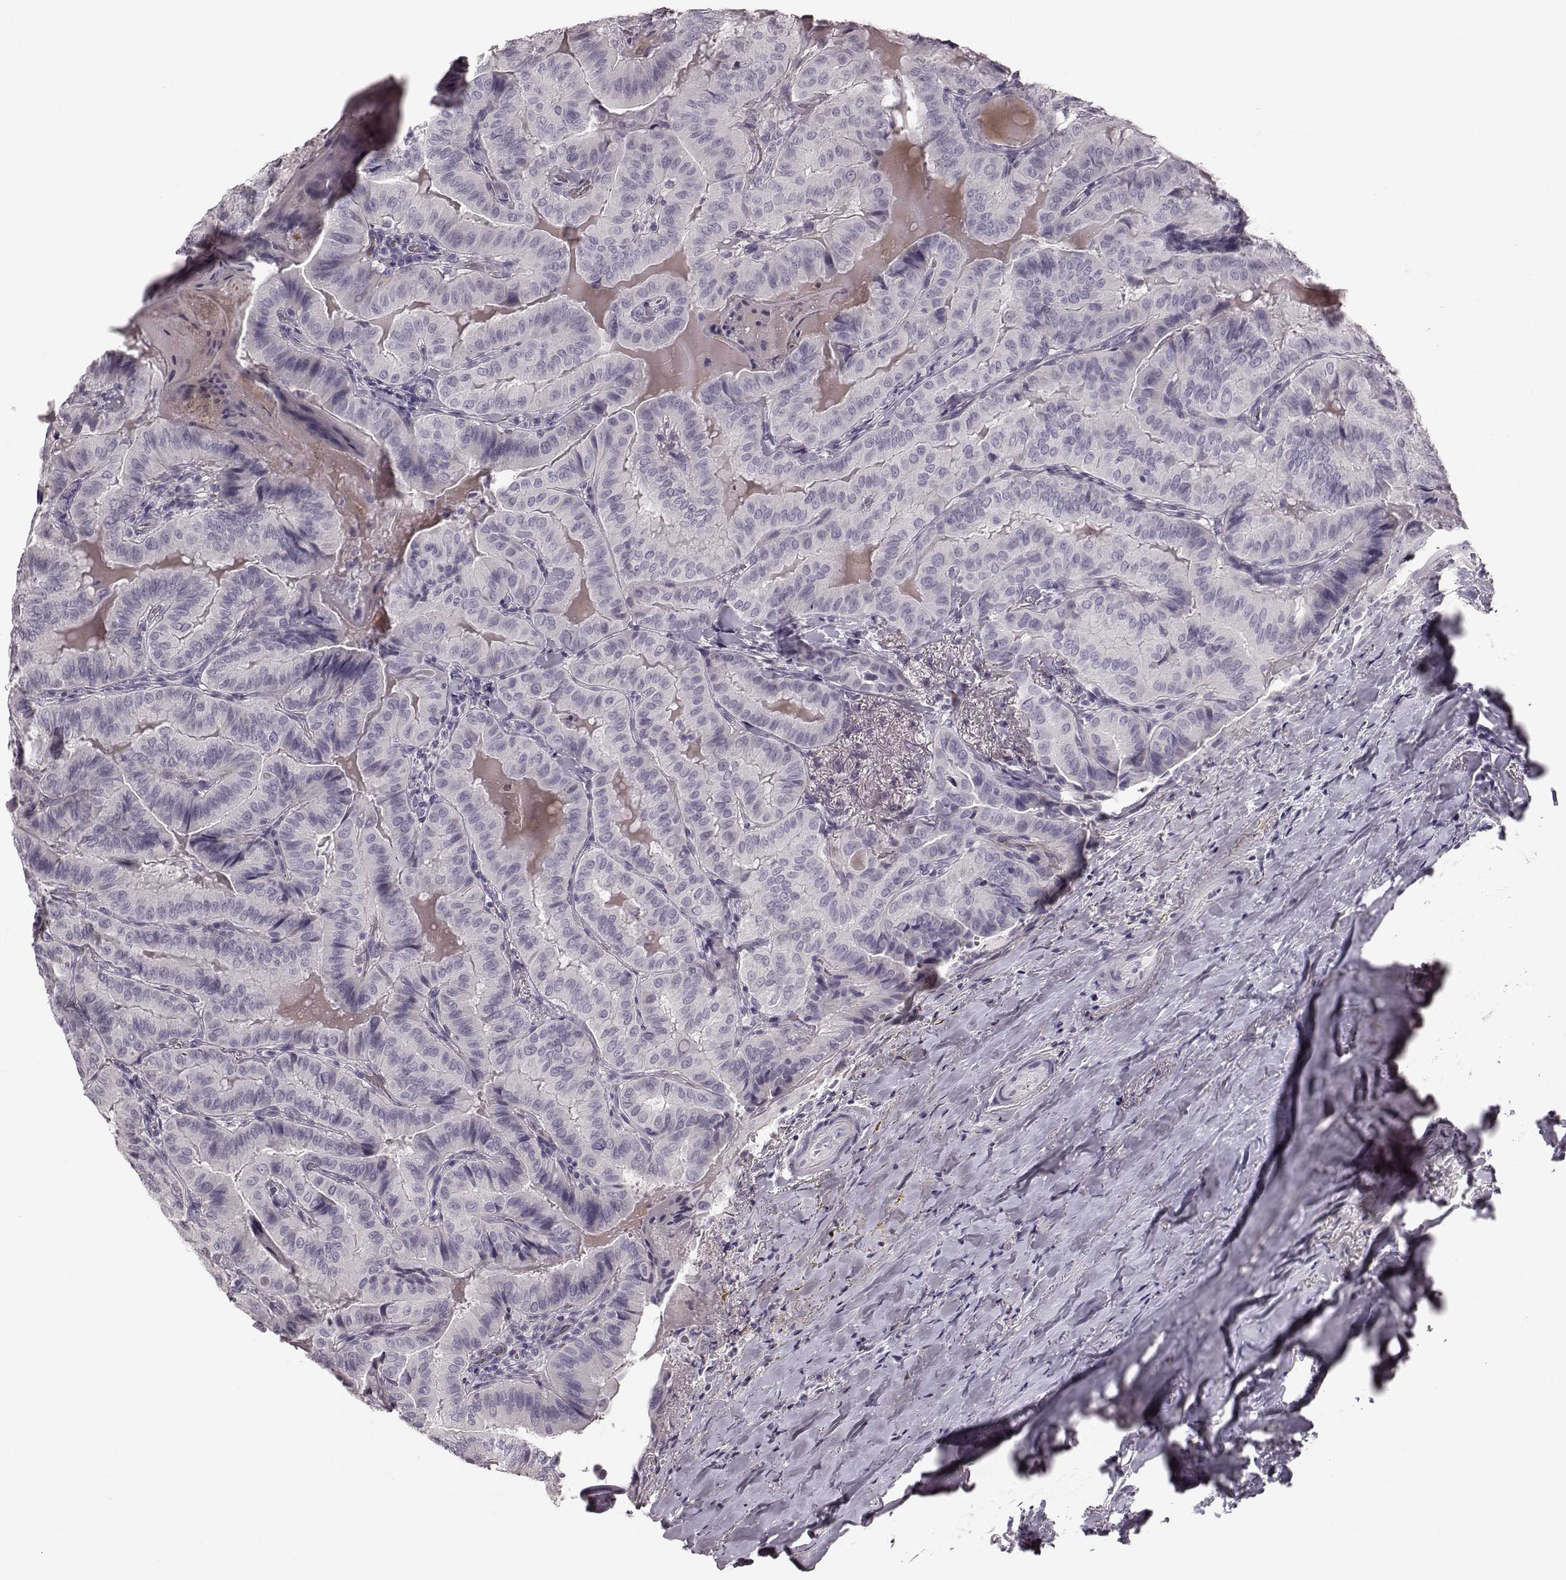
{"staining": {"intensity": "negative", "quantity": "none", "location": "none"}, "tissue": "thyroid cancer", "cell_type": "Tumor cells", "image_type": "cancer", "snomed": [{"axis": "morphology", "description": "Papillary adenocarcinoma, NOS"}, {"axis": "topography", "description": "Thyroid gland"}], "caption": "DAB (3,3'-diaminobenzidine) immunohistochemical staining of thyroid cancer displays no significant positivity in tumor cells.", "gene": "ZNF433", "patient": {"sex": "female", "age": 68}}